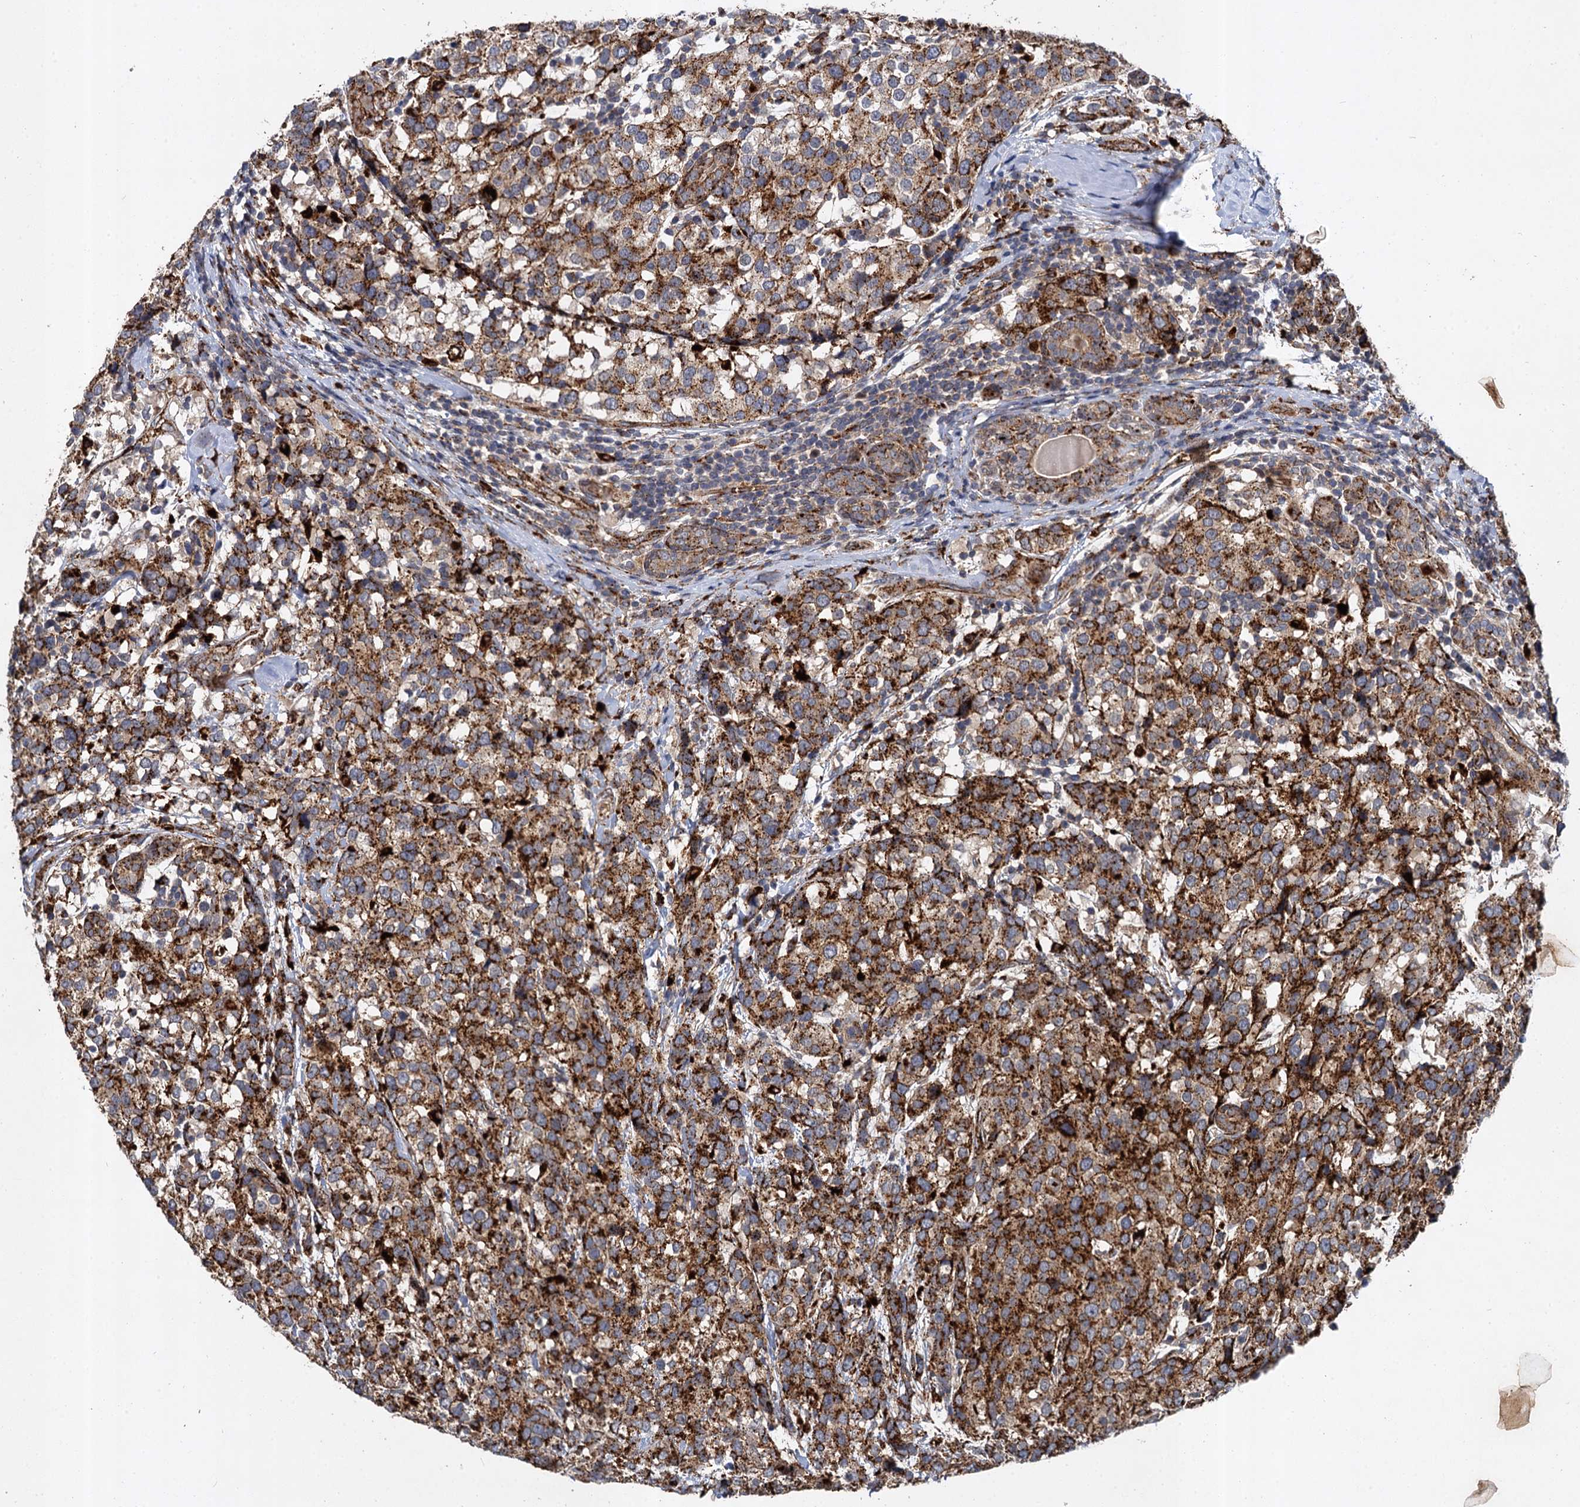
{"staining": {"intensity": "strong", "quantity": ">75%", "location": "cytoplasmic/membranous"}, "tissue": "breast cancer", "cell_type": "Tumor cells", "image_type": "cancer", "snomed": [{"axis": "morphology", "description": "Lobular carcinoma"}, {"axis": "topography", "description": "Breast"}], "caption": "Immunohistochemical staining of human breast cancer (lobular carcinoma) displays strong cytoplasmic/membranous protein expression in about >75% of tumor cells.", "gene": "GBA1", "patient": {"sex": "female", "age": 59}}